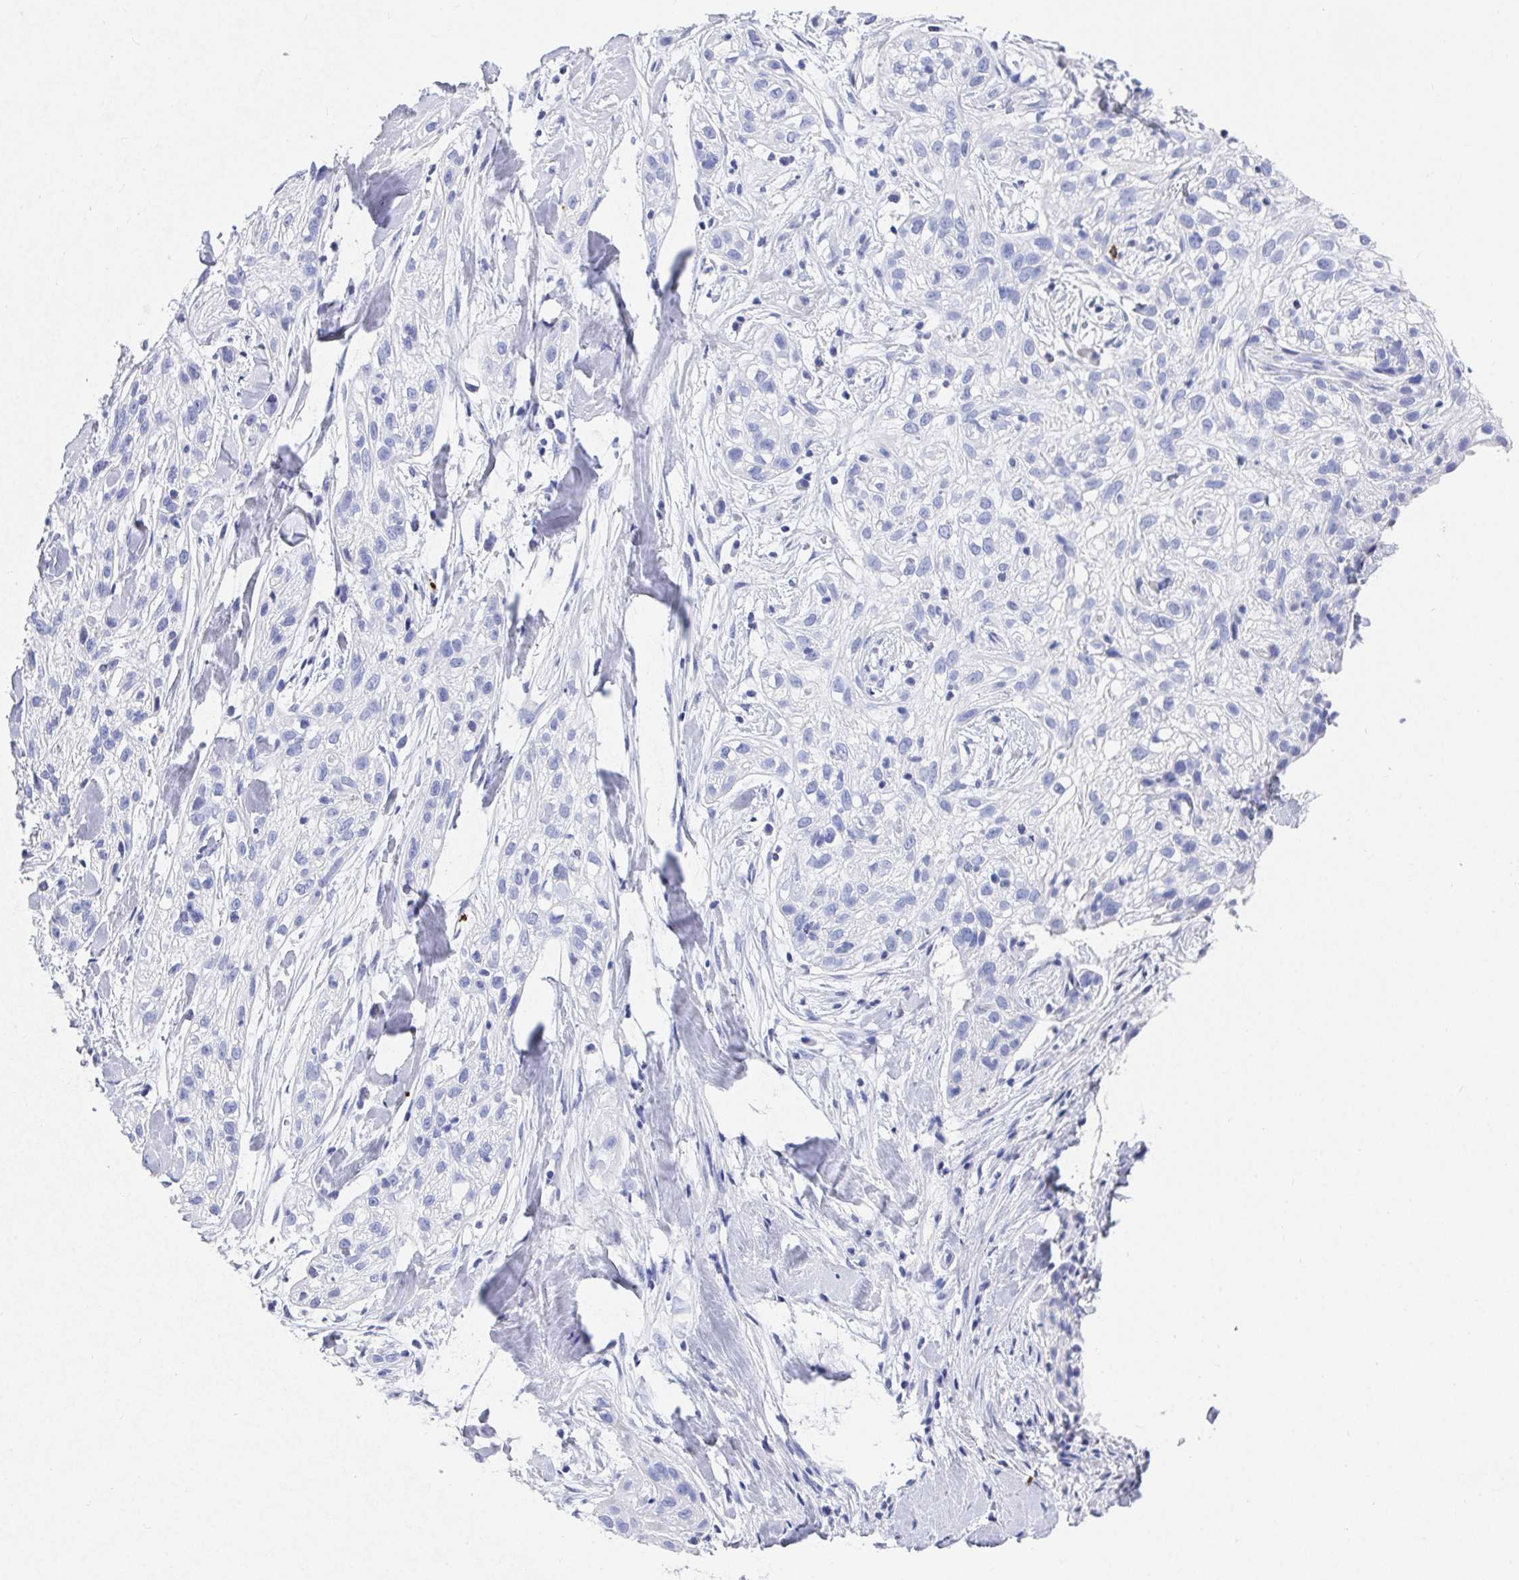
{"staining": {"intensity": "negative", "quantity": "none", "location": "none"}, "tissue": "skin cancer", "cell_type": "Tumor cells", "image_type": "cancer", "snomed": [{"axis": "morphology", "description": "Squamous cell carcinoma, NOS"}, {"axis": "topography", "description": "Skin"}], "caption": "Tumor cells are negative for protein expression in human squamous cell carcinoma (skin).", "gene": "GRIA1", "patient": {"sex": "male", "age": 82}}